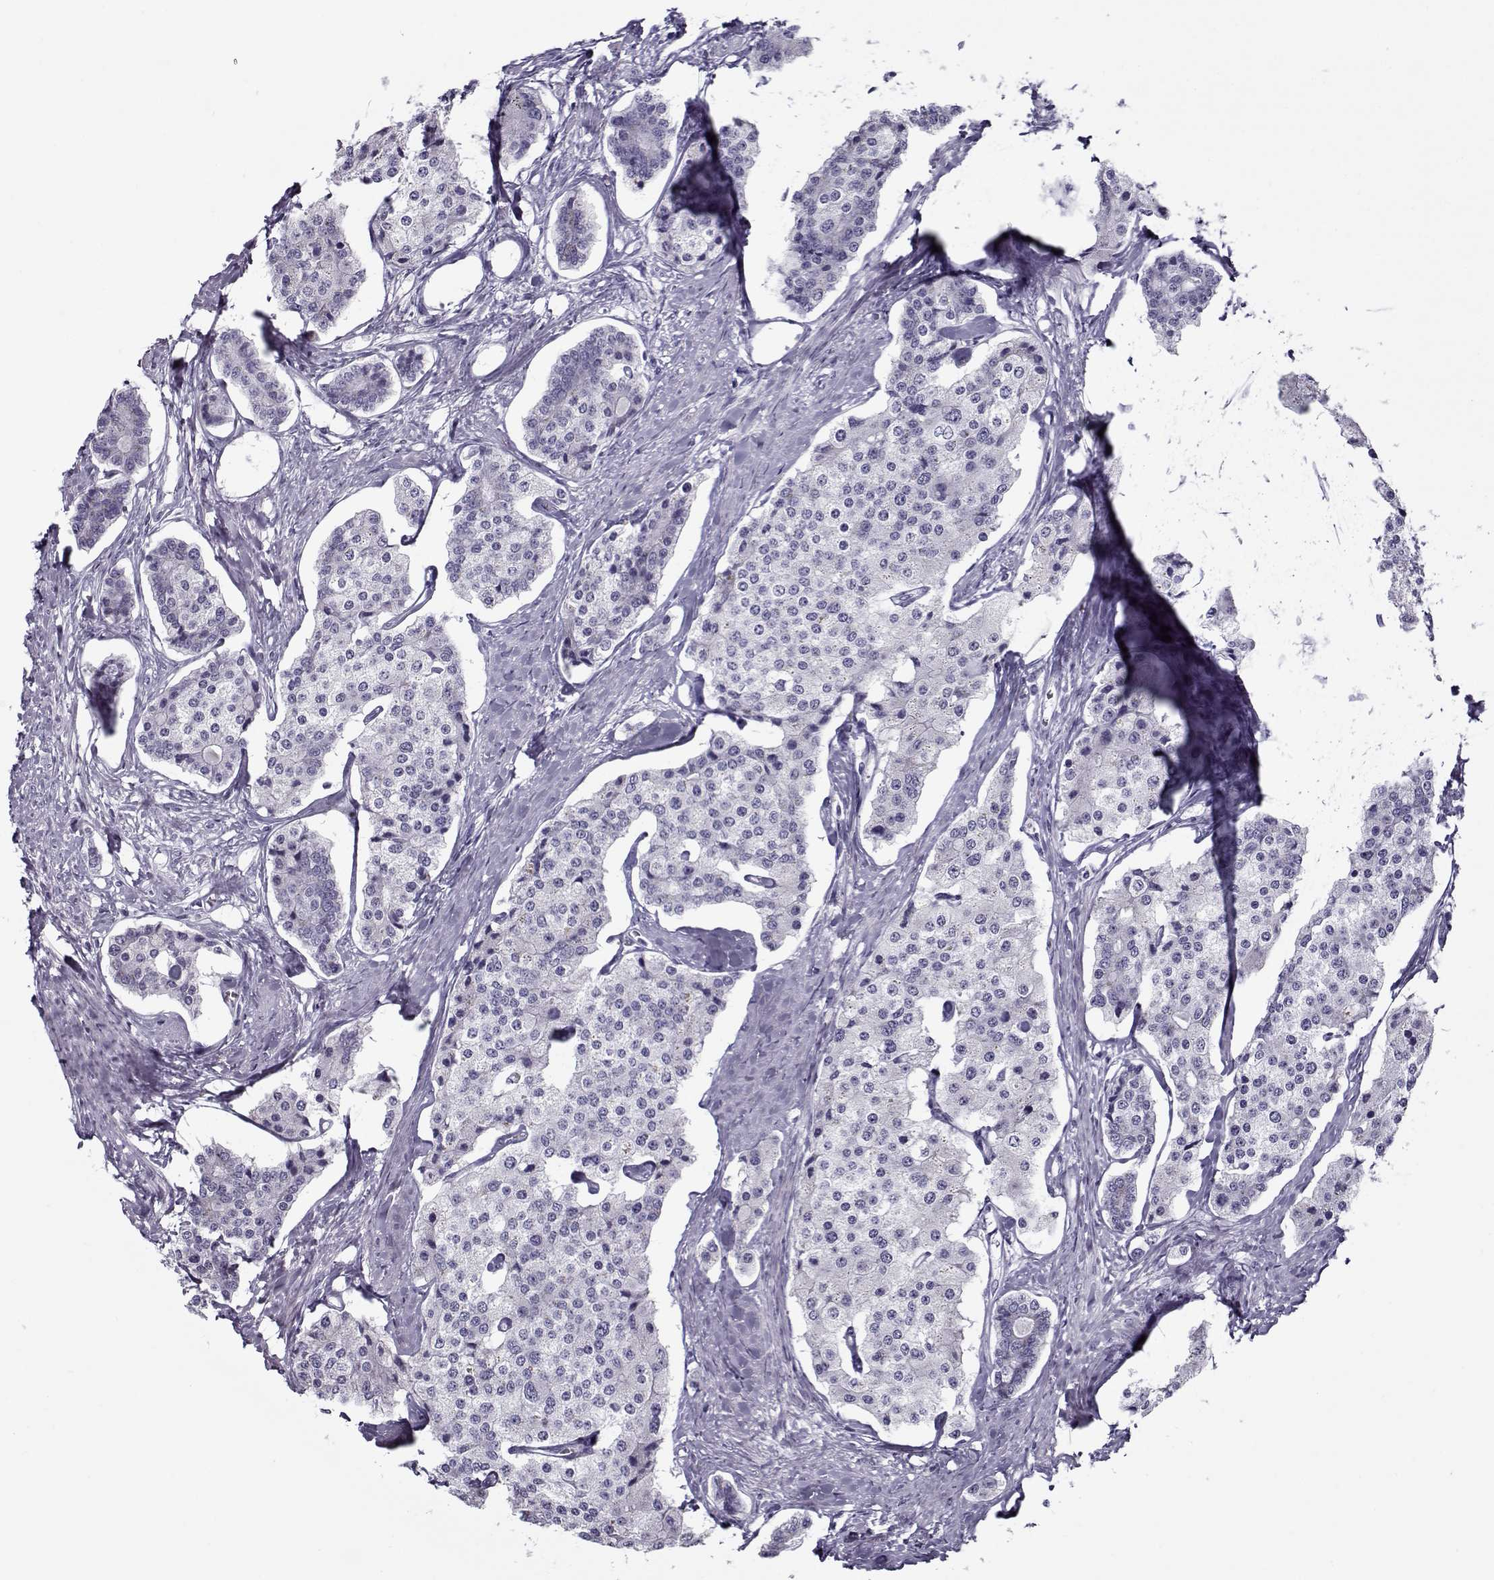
{"staining": {"intensity": "negative", "quantity": "none", "location": "none"}, "tissue": "carcinoid", "cell_type": "Tumor cells", "image_type": "cancer", "snomed": [{"axis": "morphology", "description": "Carcinoid, malignant, NOS"}, {"axis": "topography", "description": "Small intestine"}], "caption": "IHC micrograph of neoplastic tissue: malignant carcinoid stained with DAB (3,3'-diaminobenzidine) displays no significant protein staining in tumor cells. (Immunohistochemistry (ihc), brightfield microscopy, high magnification).", "gene": "GAGE2A", "patient": {"sex": "female", "age": 65}}